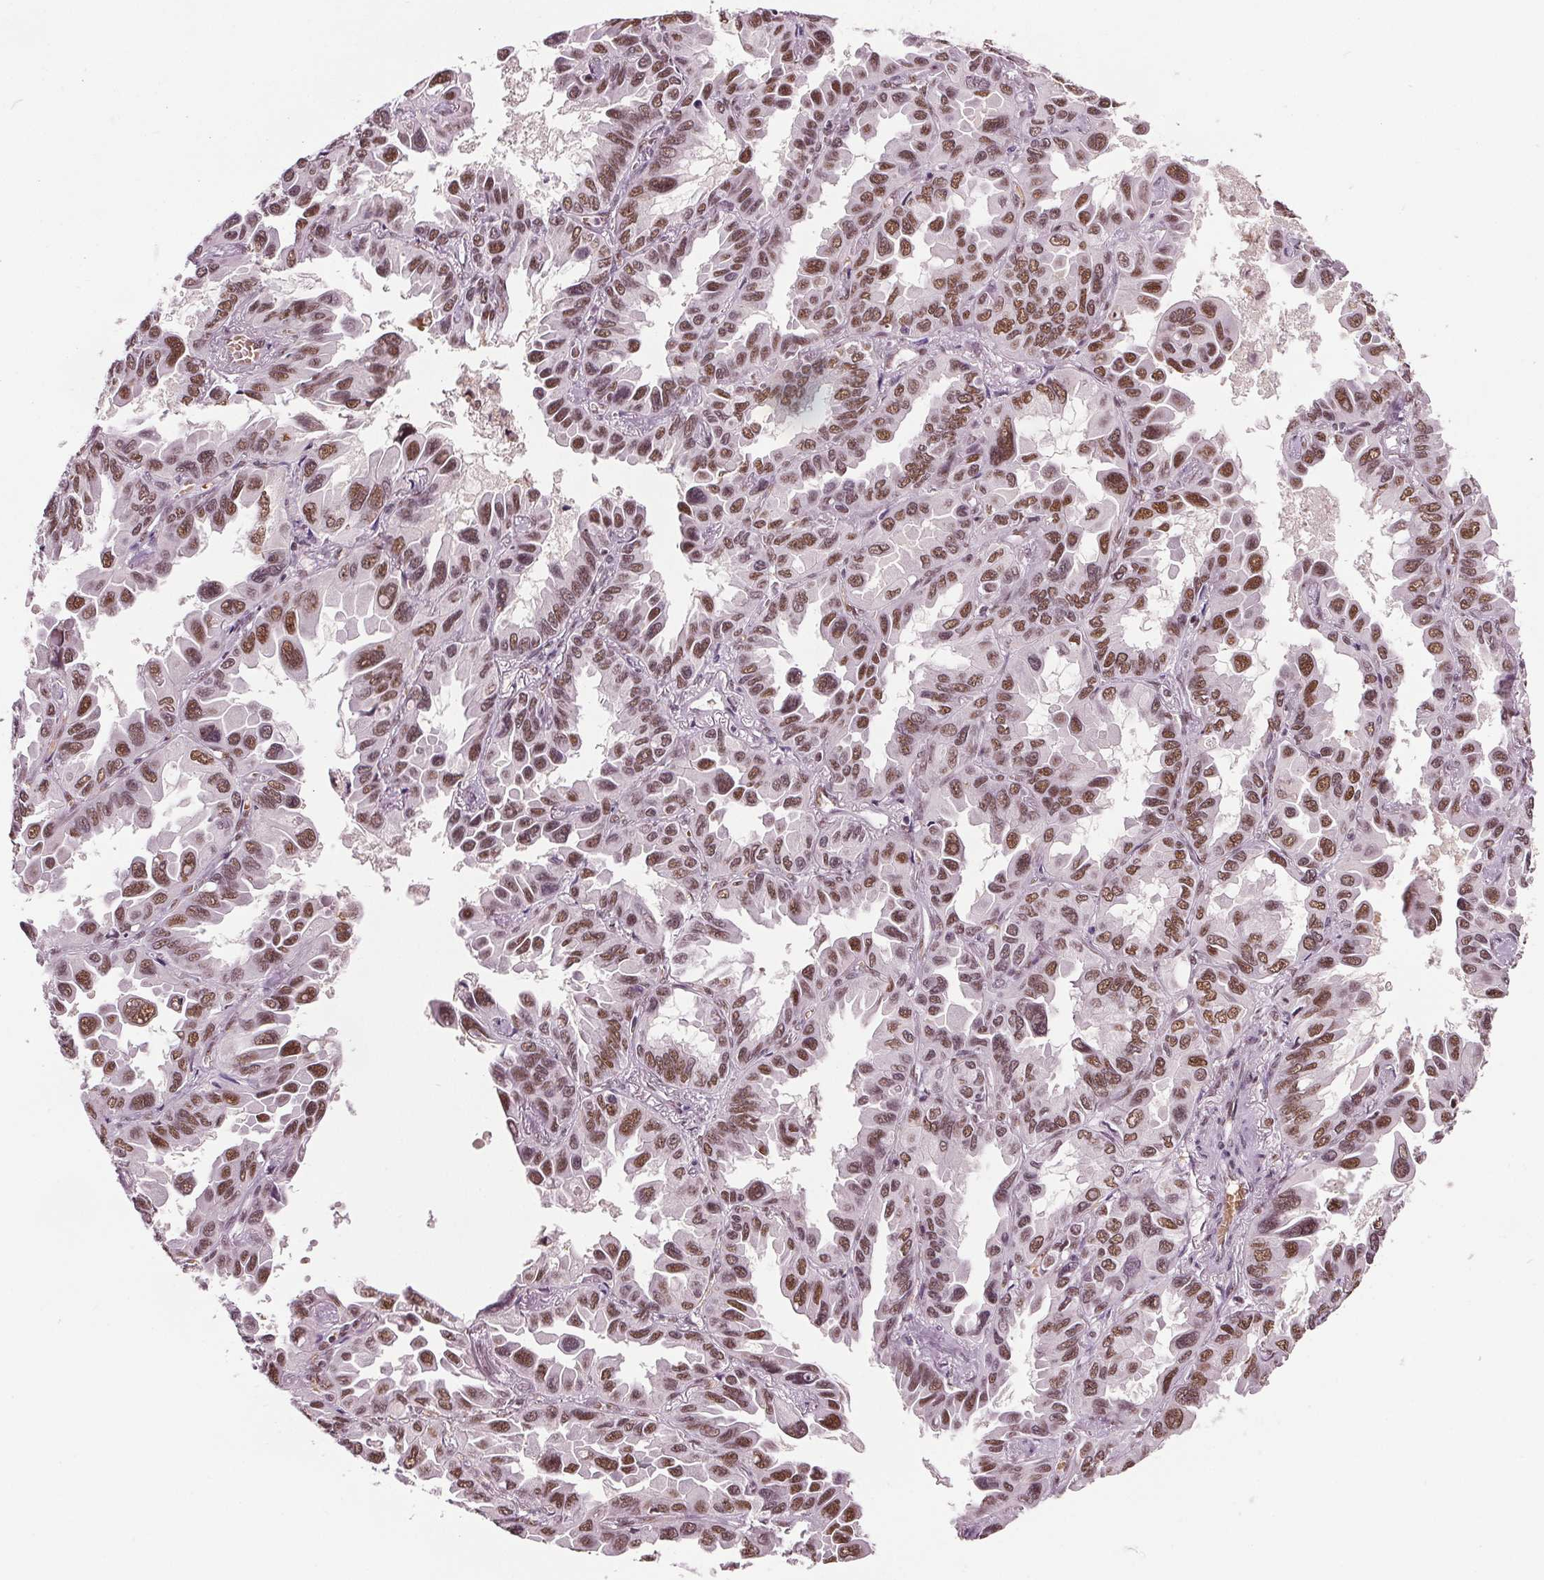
{"staining": {"intensity": "moderate", "quantity": ">75%", "location": "nuclear"}, "tissue": "lung cancer", "cell_type": "Tumor cells", "image_type": "cancer", "snomed": [{"axis": "morphology", "description": "Adenocarcinoma, NOS"}, {"axis": "topography", "description": "Lung"}], "caption": "Lung cancer (adenocarcinoma) tissue exhibits moderate nuclear positivity in about >75% of tumor cells, visualized by immunohistochemistry.", "gene": "IWS1", "patient": {"sex": "male", "age": 64}}